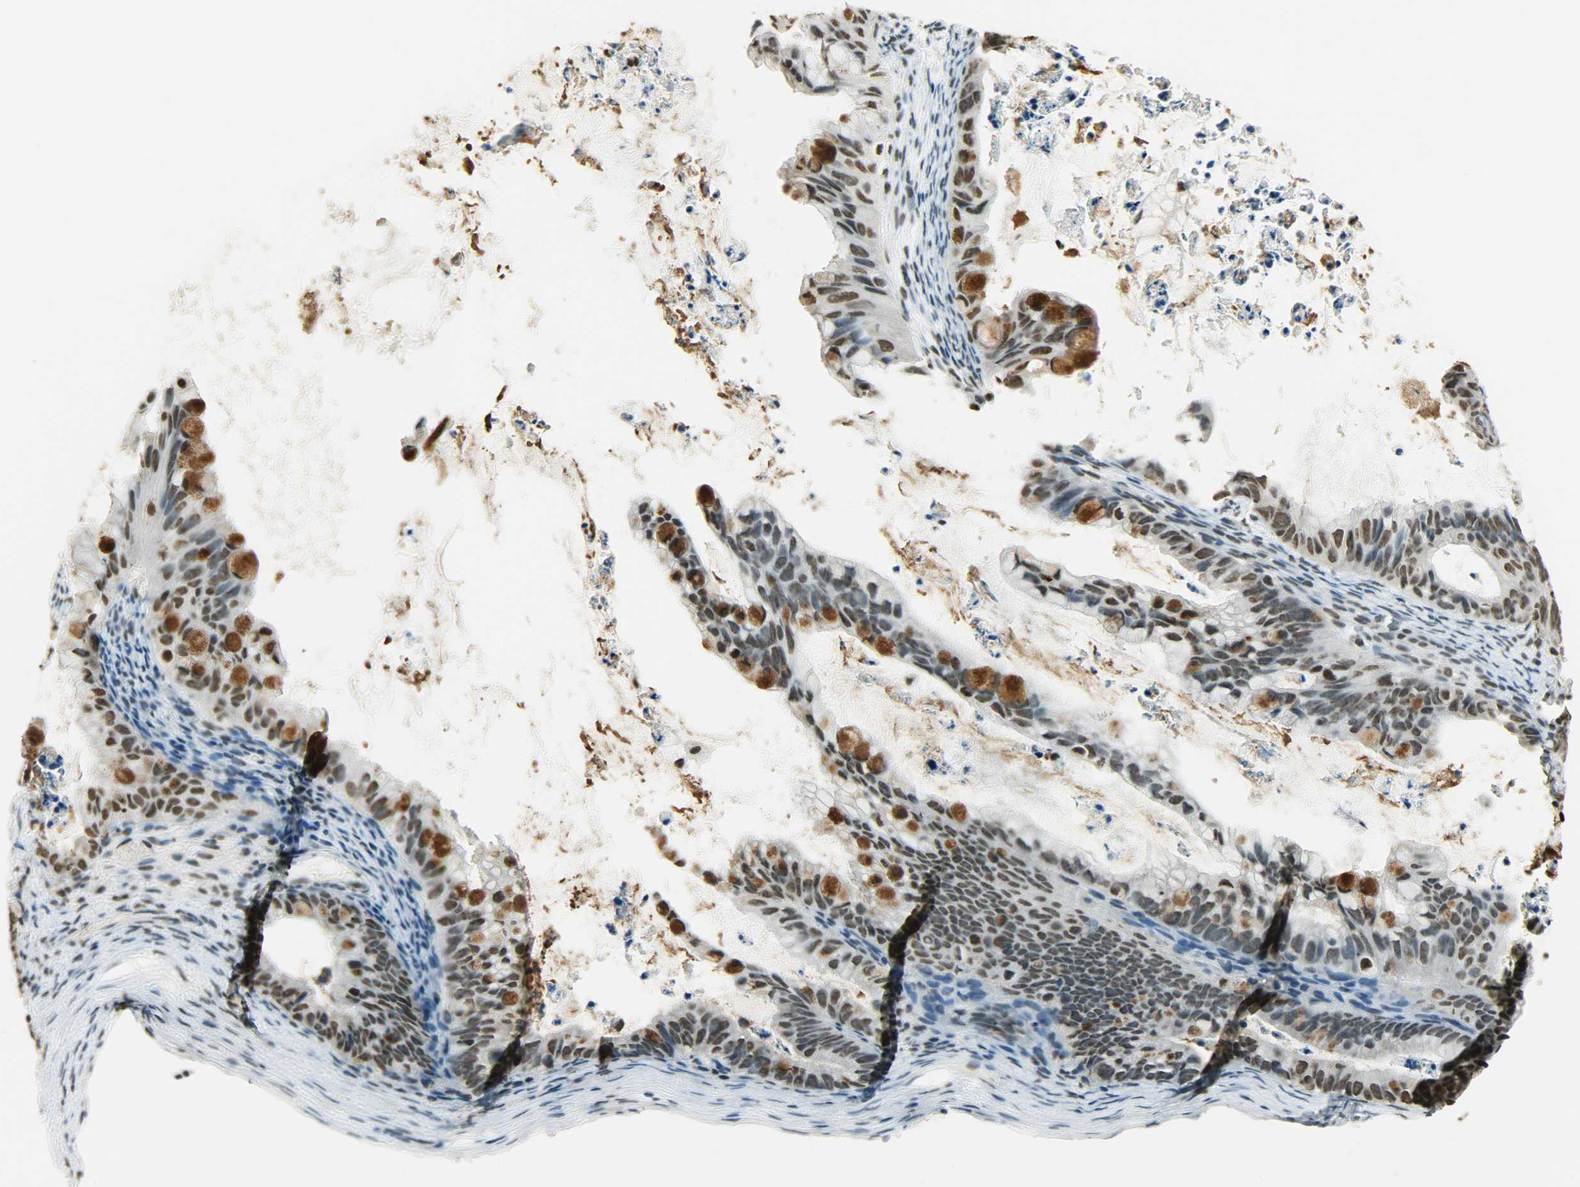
{"staining": {"intensity": "strong", "quantity": ">75%", "location": "nuclear"}, "tissue": "ovarian cancer", "cell_type": "Tumor cells", "image_type": "cancer", "snomed": [{"axis": "morphology", "description": "Cystadenocarcinoma, mucinous, NOS"}, {"axis": "topography", "description": "Ovary"}], "caption": "Tumor cells exhibit high levels of strong nuclear staining in about >75% of cells in human ovarian cancer.", "gene": "MYEF2", "patient": {"sex": "female", "age": 36}}